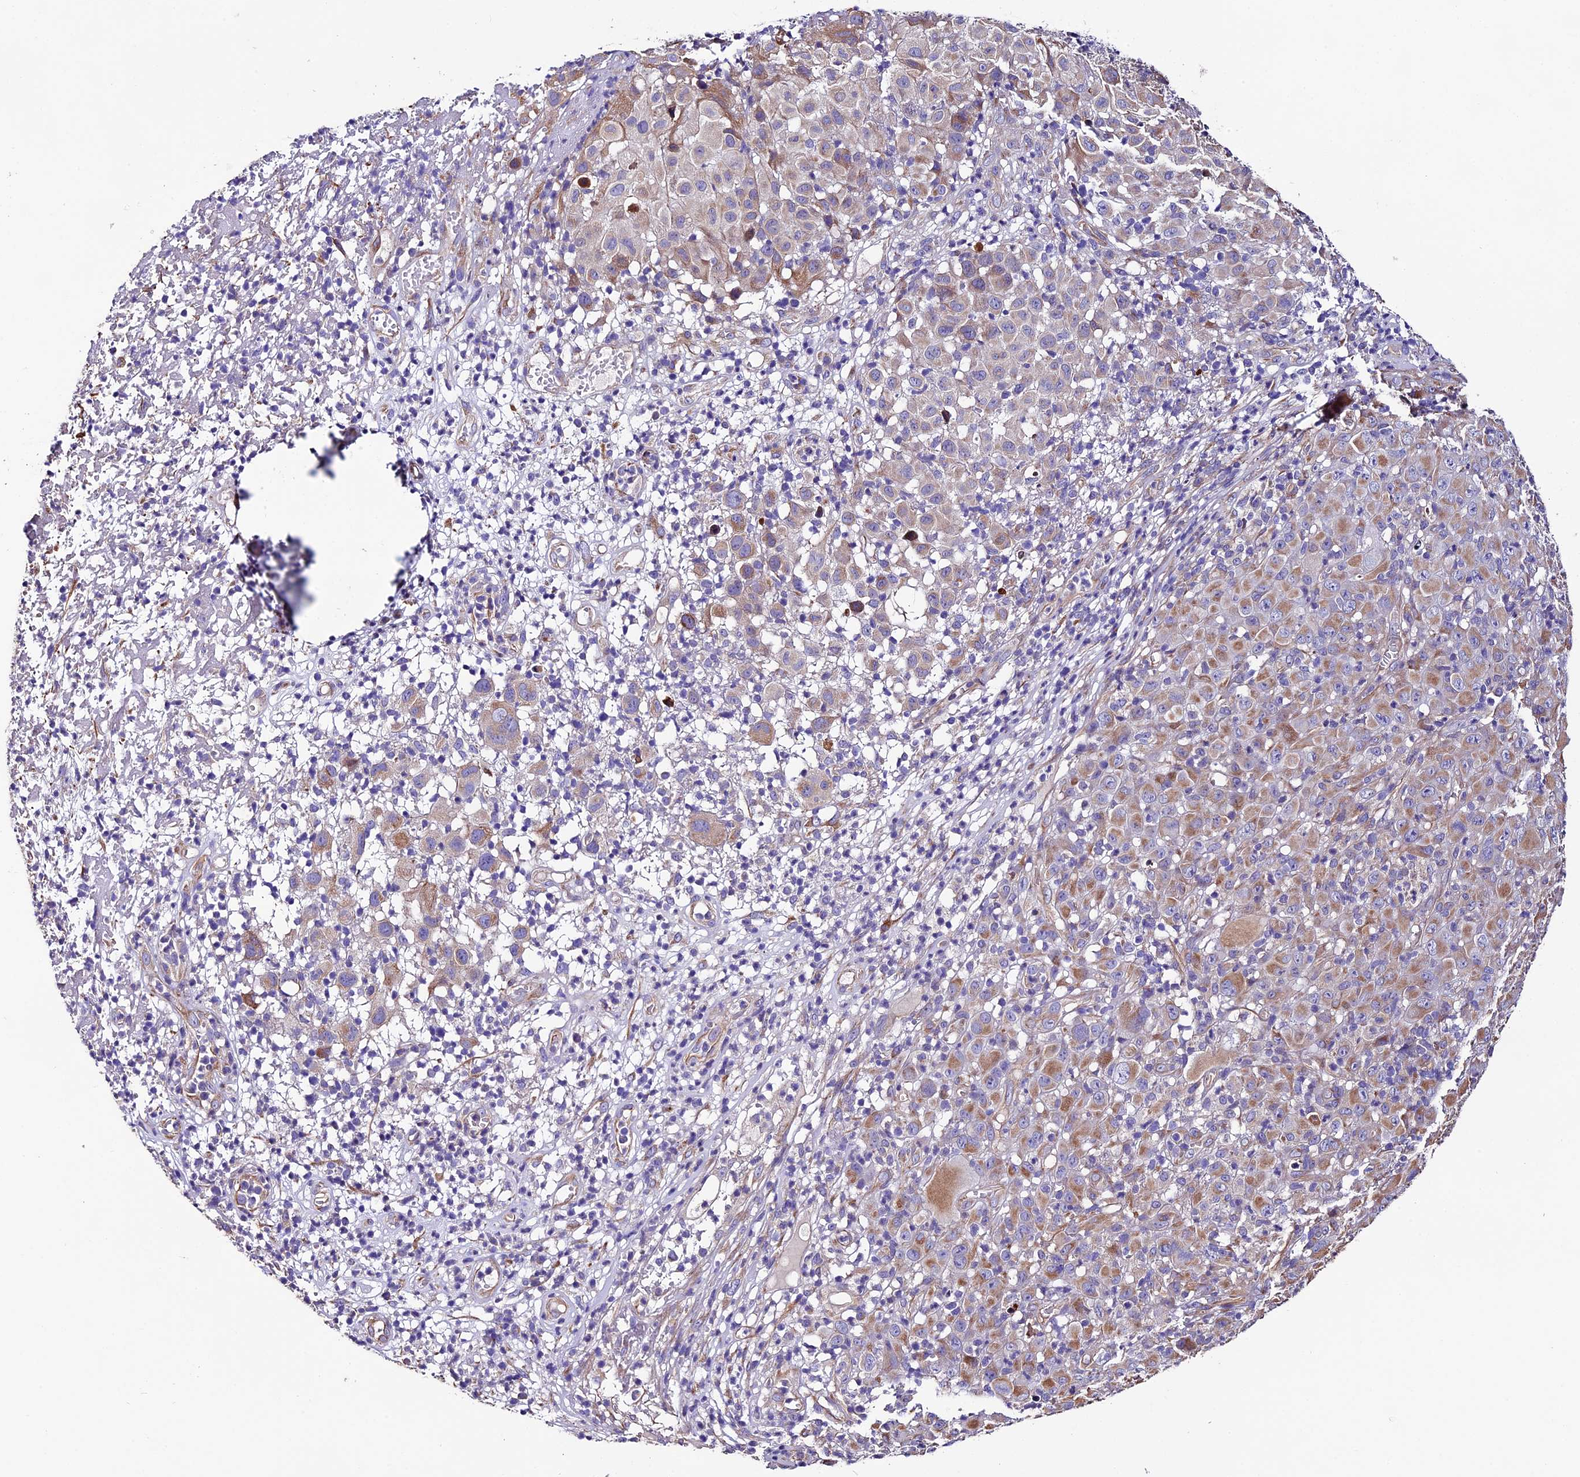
{"staining": {"intensity": "moderate", "quantity": "25%-75%", "location": "cytoplasmic/membranous"}, "tissue": "melanoma", "cell_type": "Tumor cells", "image_type": "cancer", "snomed": [{"axis": "morphology", "description": "Malignant melanoma, NOS"}, {"axis": "topography", "description": "Skin"}], "caption": "Malignant melanoma stained with a brown dye displays moderate cytoplasmic/membranous positive positivity in about 25%-75% of tumor cells.", "gene": "CLN5", "patient": {"sex": "male", "age": 73}}